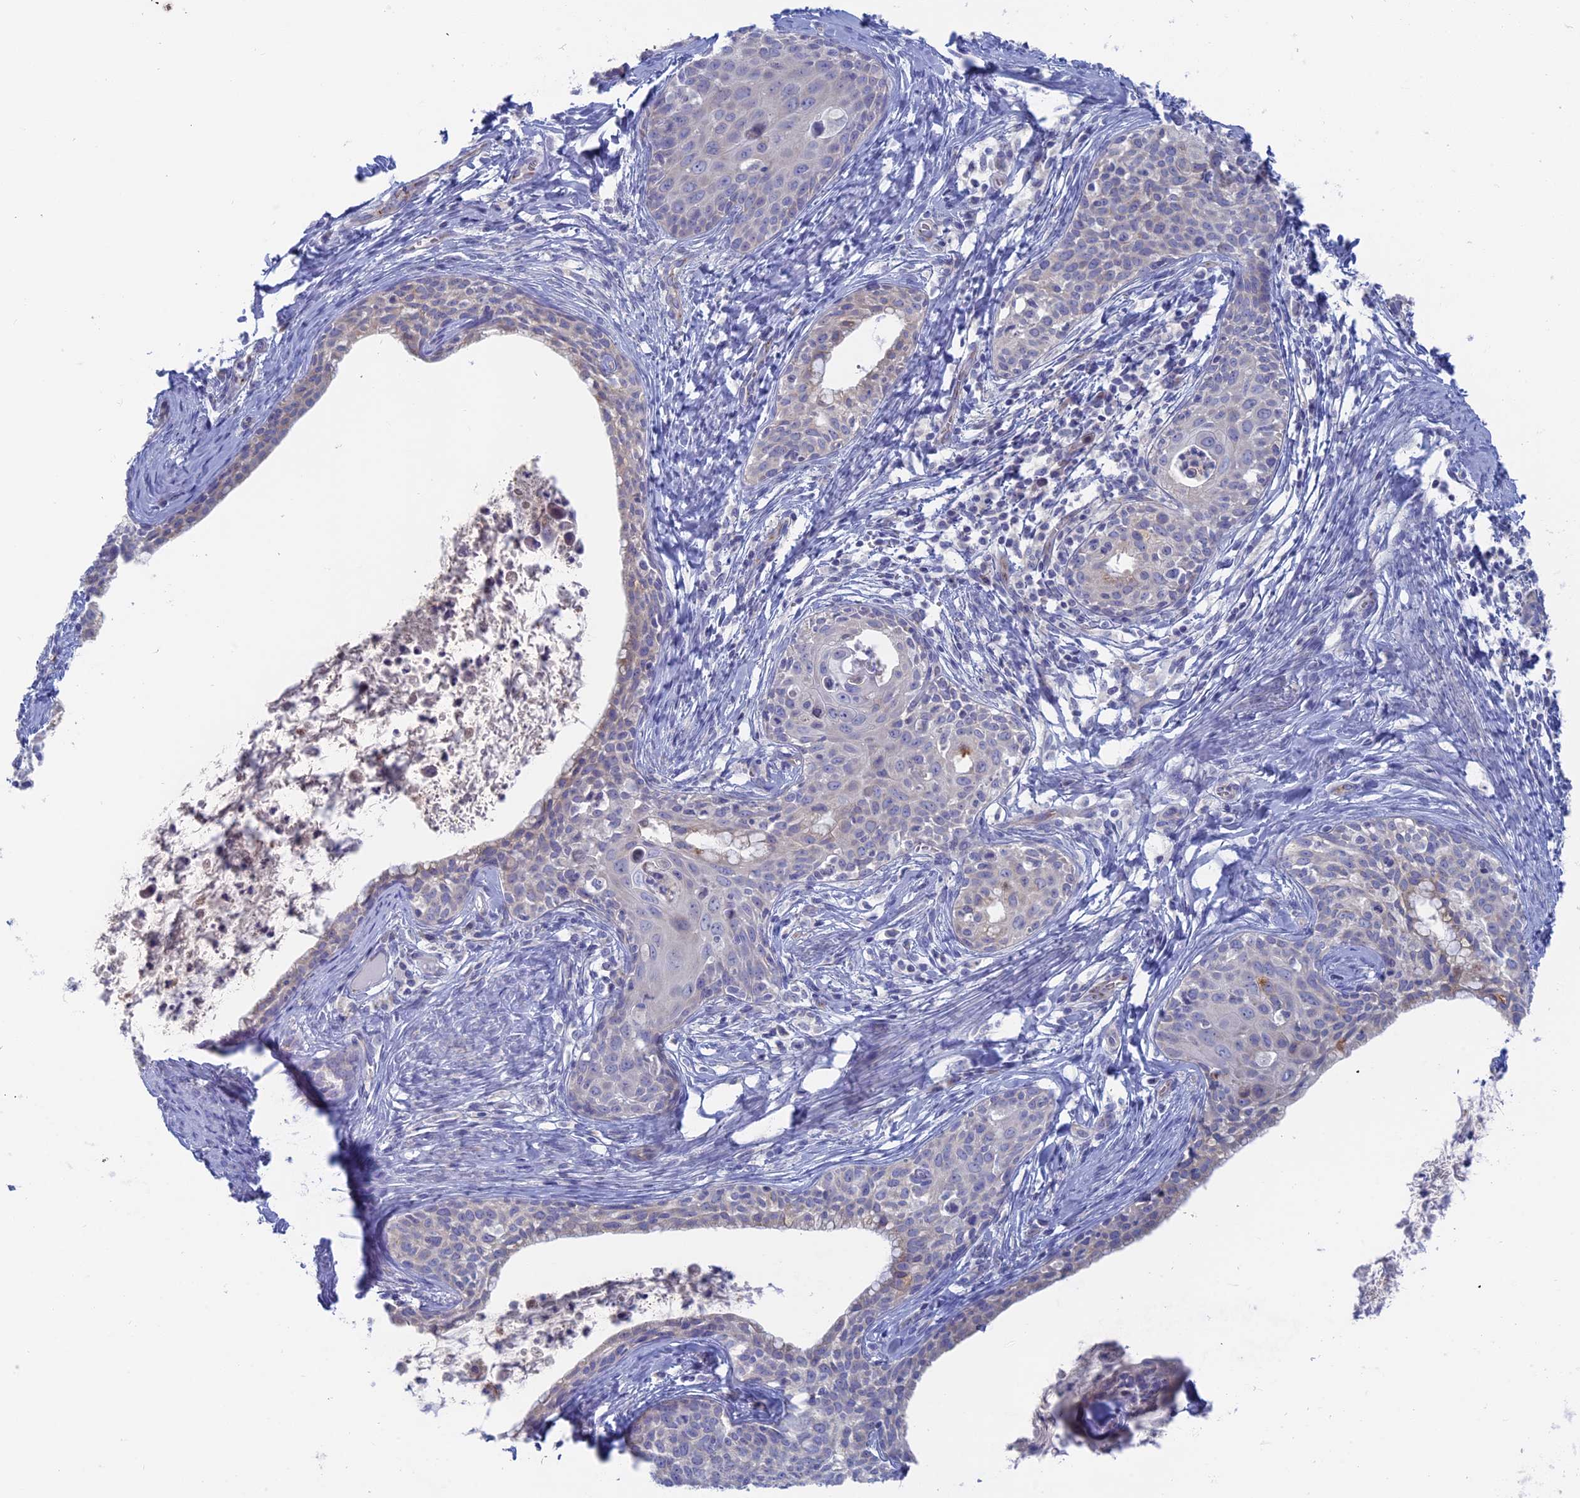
{"staining": {"intensity": "negative", "quantity": "none", "location": "none"}, "tissue": "cervical cancer", "cell_type": "Tumor cells", "image_type": "cancer", "snomed": [{"axis": "morphology", "description": "Squamous cell carcinoma, NOS"}, {"axis": "topography", "description": "Cervix"}], "caption": "A high-resolution histopathology image shows immunohistochemistry staining of cervical cancer (squamous cell carcinoma), which shows no significant positivity in tumor cells. (DAB (3,3'-diaminobenzidine) immunohistochemistry visualized using brightfield microscopy, high magnification).", "gene": "TBC1D30", "patient": {"sex": "female", "age": 52}}